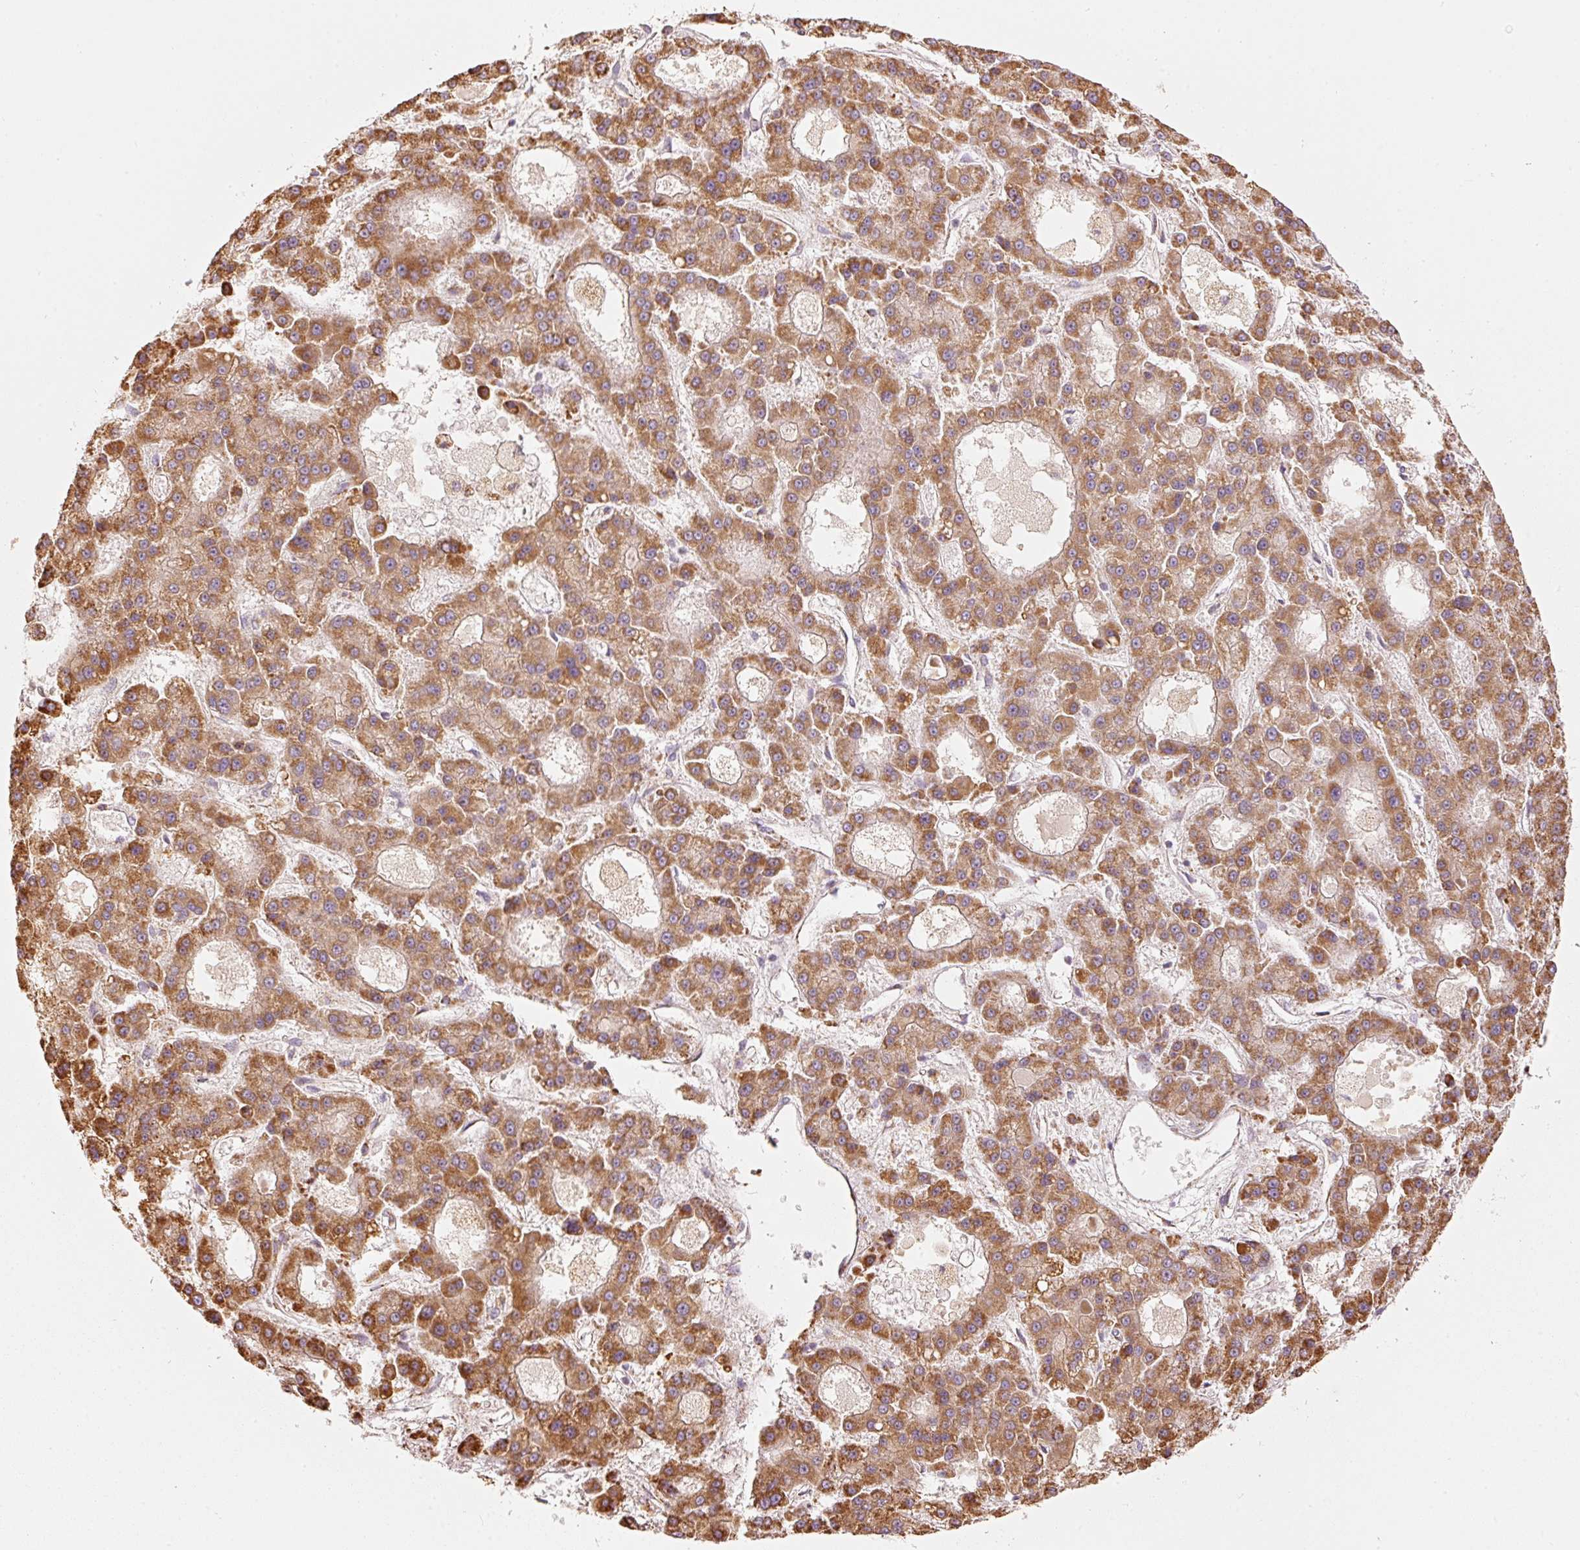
{"staining": {"intensity": "moderate", "quantity": ">75%", "location": "cytoplasmic/membranous"}, "tissue": "liver cancer", "cell_type": "Tumor cells", "image_type": "cancer", "snomed": [{"axis": "morphology", "description": "Carcinoma, Hepatocellular, NOS"}, {"axis": "topography", "description": "Liver"}], "caption": "An immunohistochemistry micrograph of neoplastic tissue is shown. Protein staining in brown labels moderate cytoplasmic/membranous positivity in liver cancer (hepatocellular carcinoma) within tumor cells.", "gene": "C17orf98", "patient": {"sex": "male", "age": 70}}